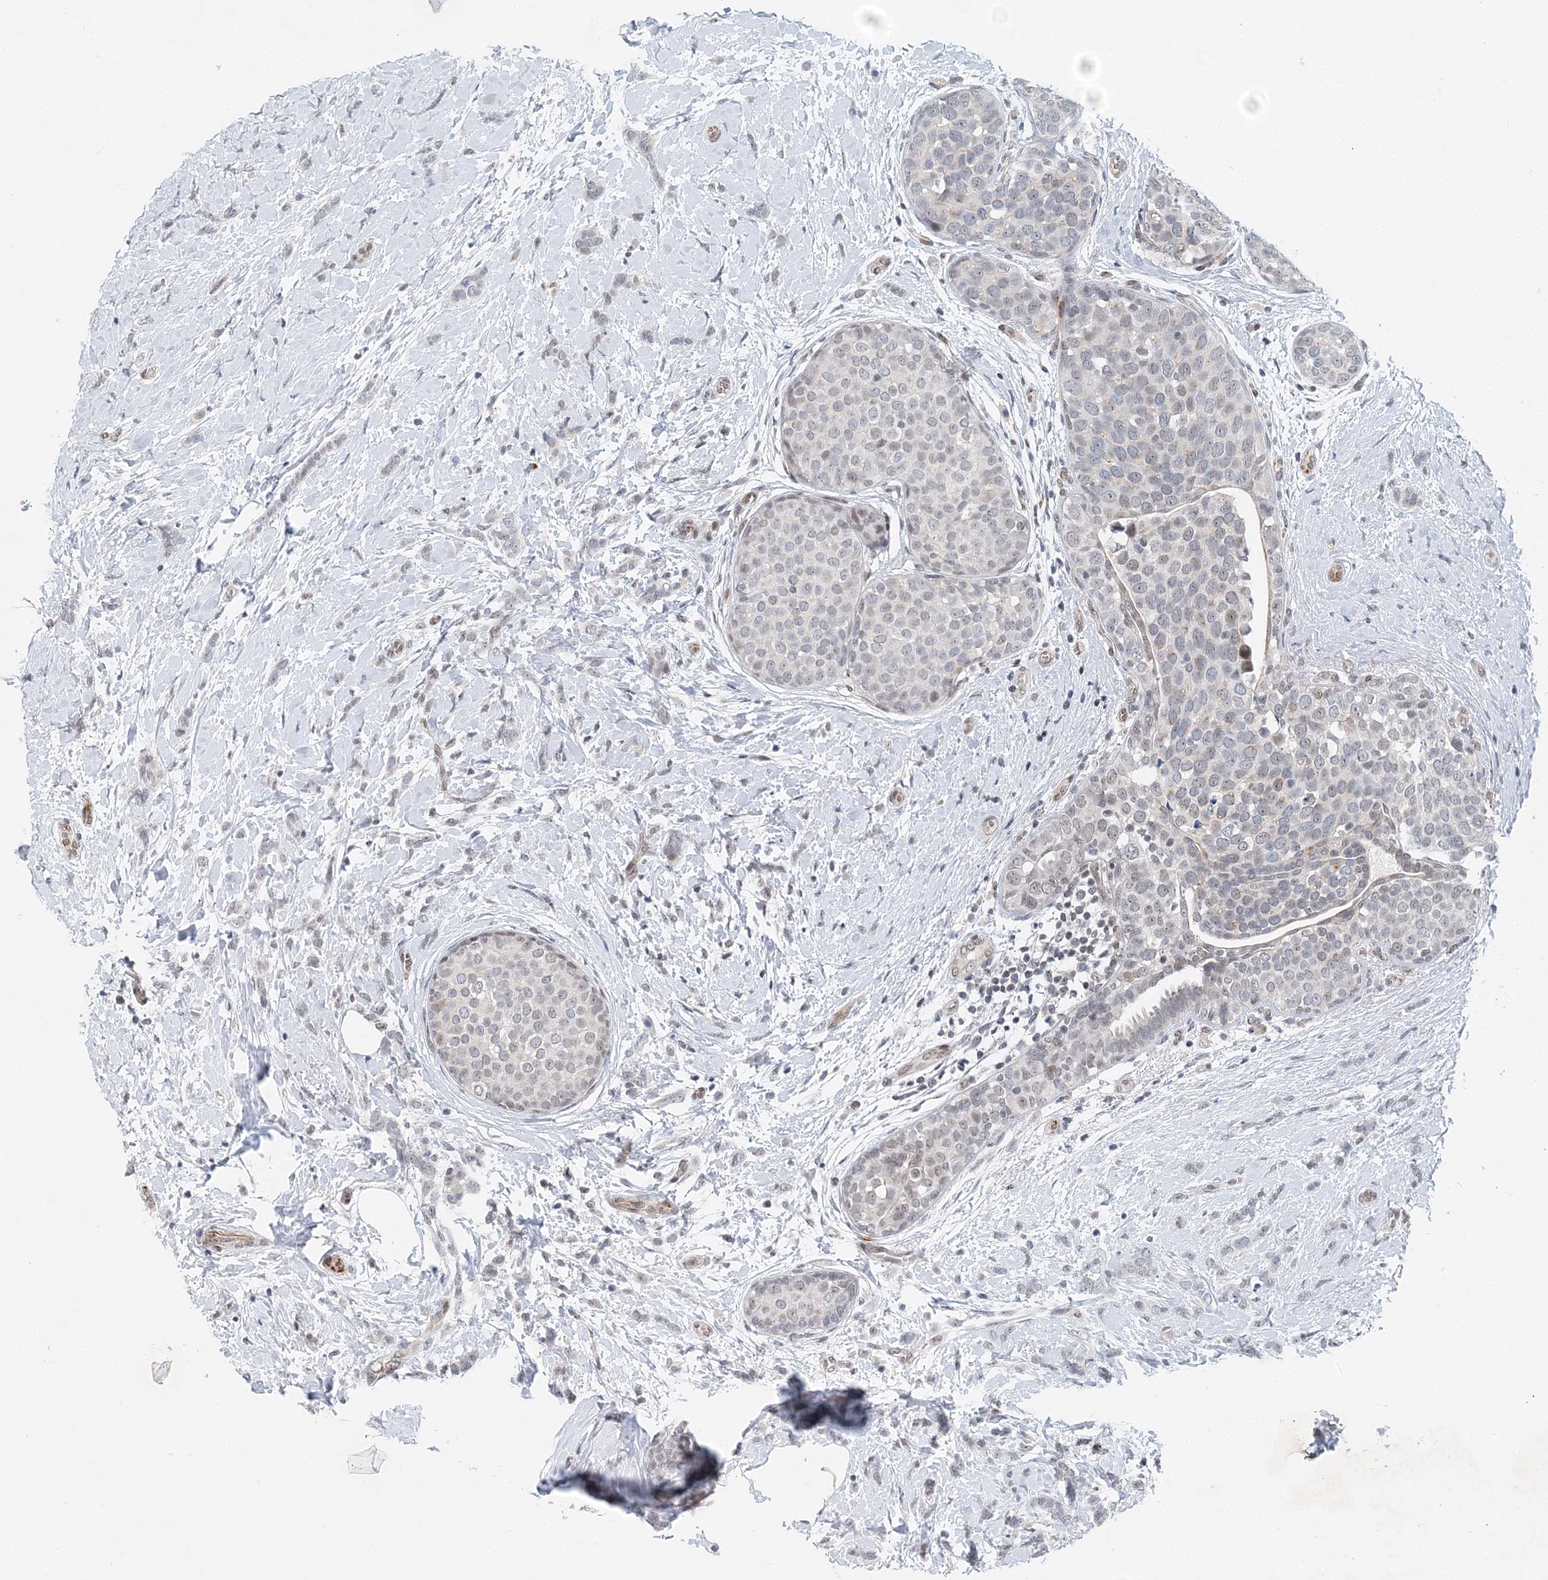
{"staining": {"intensity": "negative", "quantity": "none", "location": "none"}, "tissue": "breast cancer", "cell_type": "Tumor cells", "image_type": "cancer", "snomed": [{"axis": "morphology", "description": "Lobular carcinoma, in situ"}, {"axis": "morphology", "description": "Lobular carcinoma"}, {"axis": "topography", "description": "Breast"}], "caption": "Histopathology image shows no significant protein staining in tumor cells of breast cancer.", "gene": "UIMC1", "patient": {"sex": "female", "age": 41}}